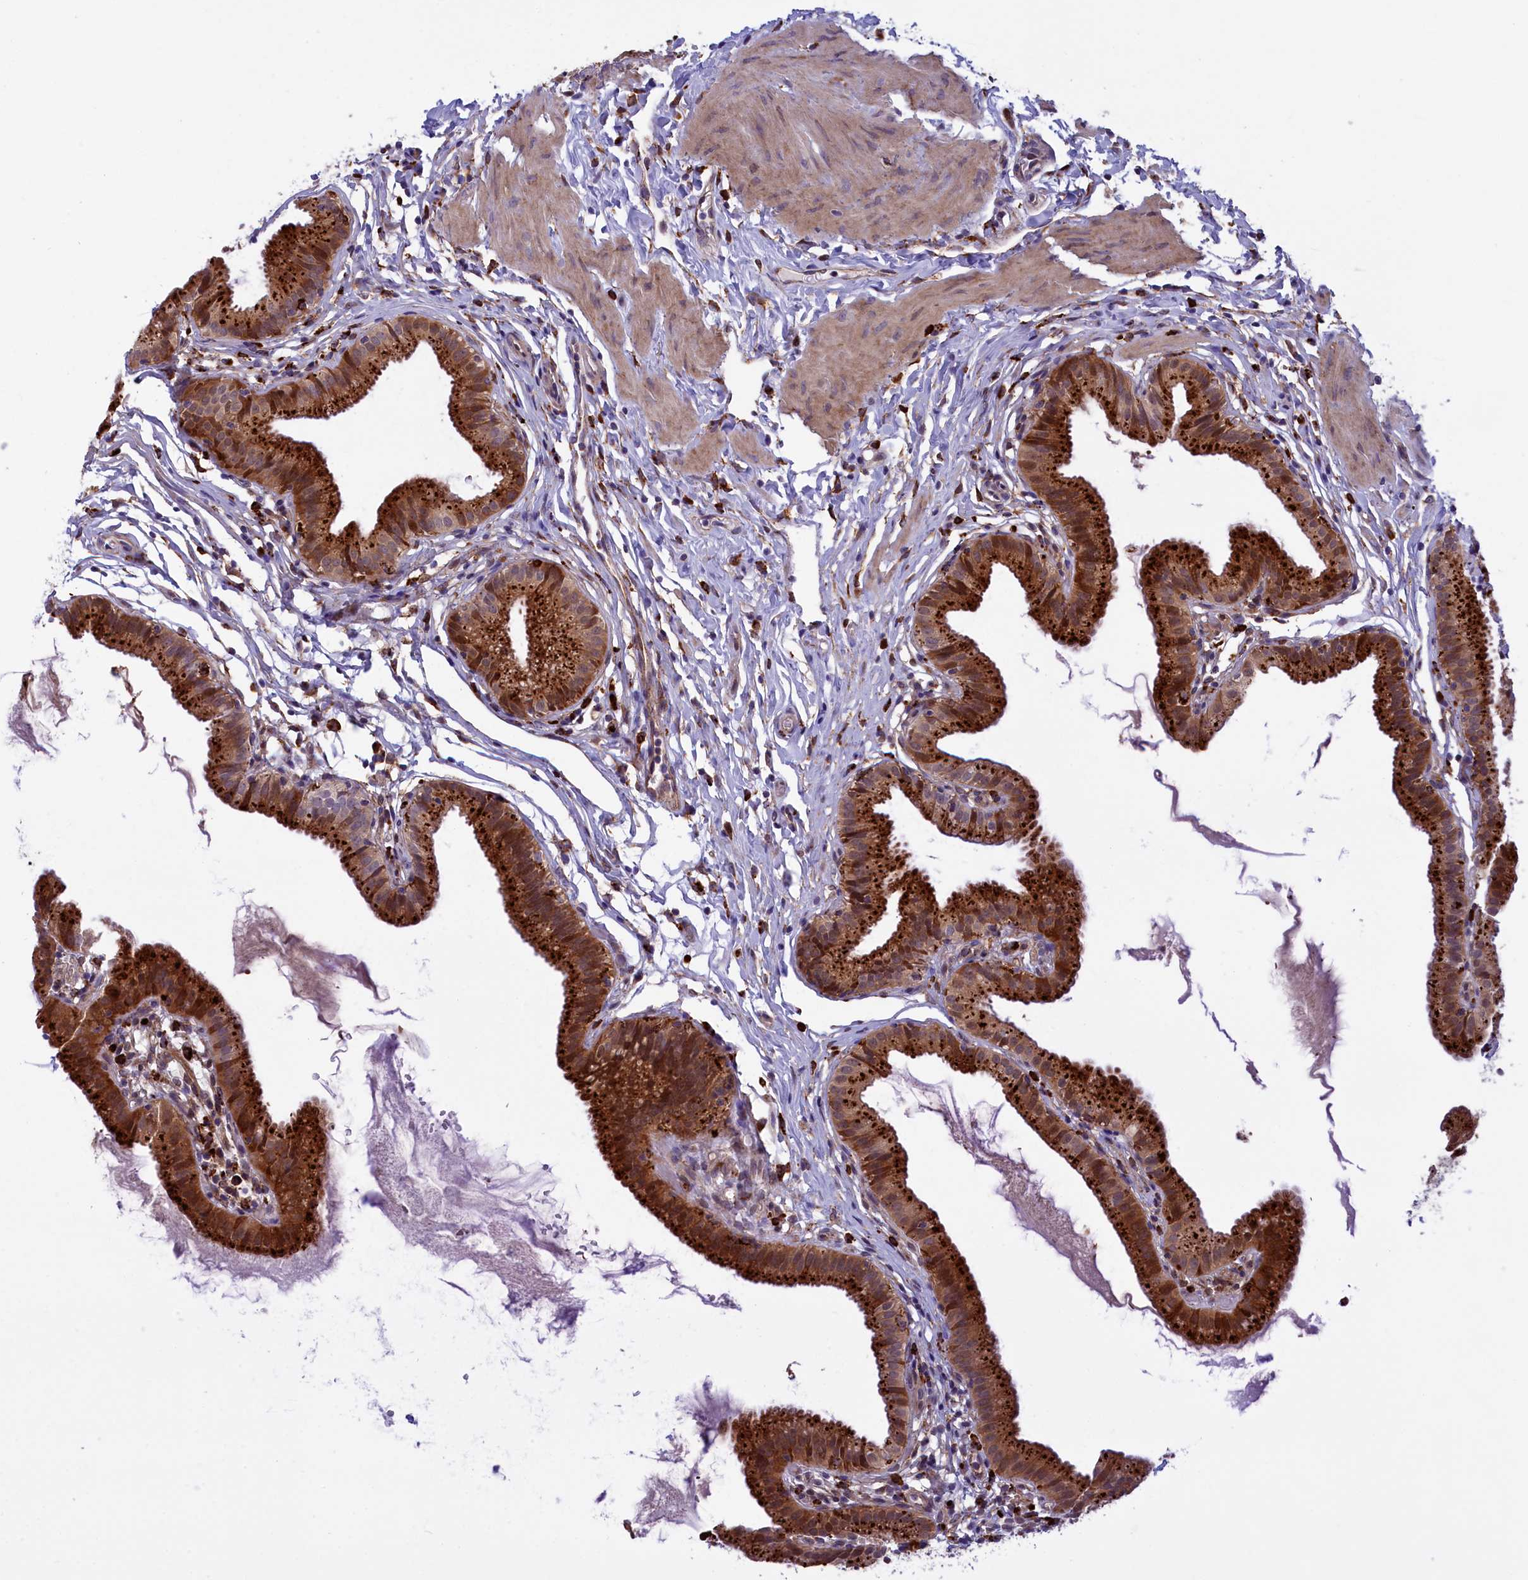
{"staining": {"intensity": "strong", "quantity": ">75%", "location": "cytoplasmic/membranous"}, "tissue": "gallbladder", "cell_type": "Glandular cells", "image_type": "normal", "snomed": [{"axis": "morphology", "description": "Normal tissue, NOS"}, {"axis": "topography", "description": "Gallbladder"}], "caption": "This photomicrograph demonstrates IHC staining of normal gallbladder, with high strong cytoplasmic/membranous positivity in about >75% of glandular cells.", "gene": "MAN2B1", "patient": {"sex": "female", "age": 46}}